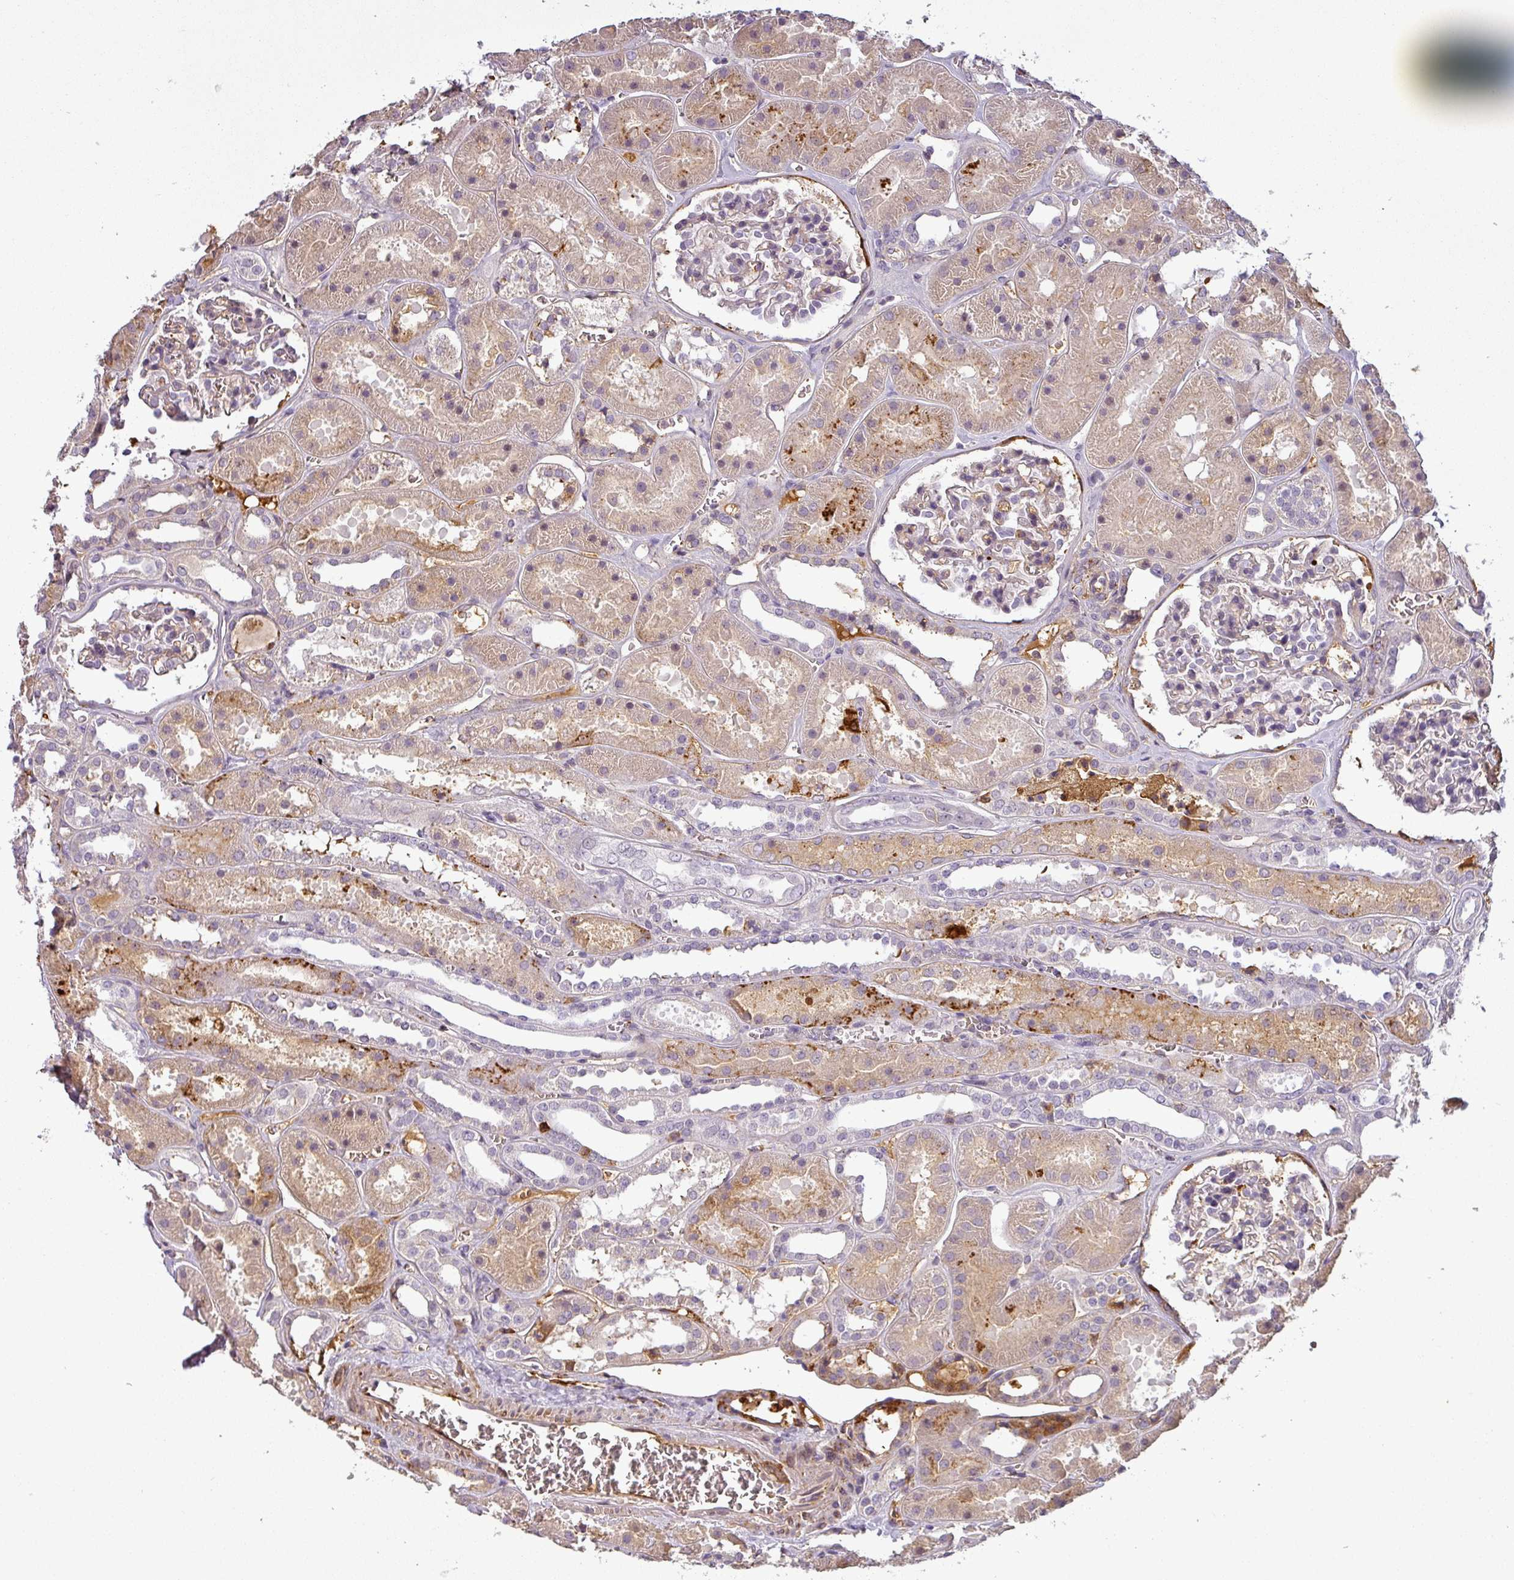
{"staining": {"intensity": "negative", "quantity": "none", "location": "none"}, "tissue": "kidney", "cell_type": "Cells in glomeruli", "image_type": "normal", "snomed": [{"axis": "morphology", "description": "Normal tissue, NOS"}, {"axis": "topography", "description": "Kidney"}], "caption": "This is an immunohistochemistry photomicrograph of normal kidney. There is no staining in cells in glomeruli.", "gene": "APOC1", "patient": {"sex": "female", "age": 41}}